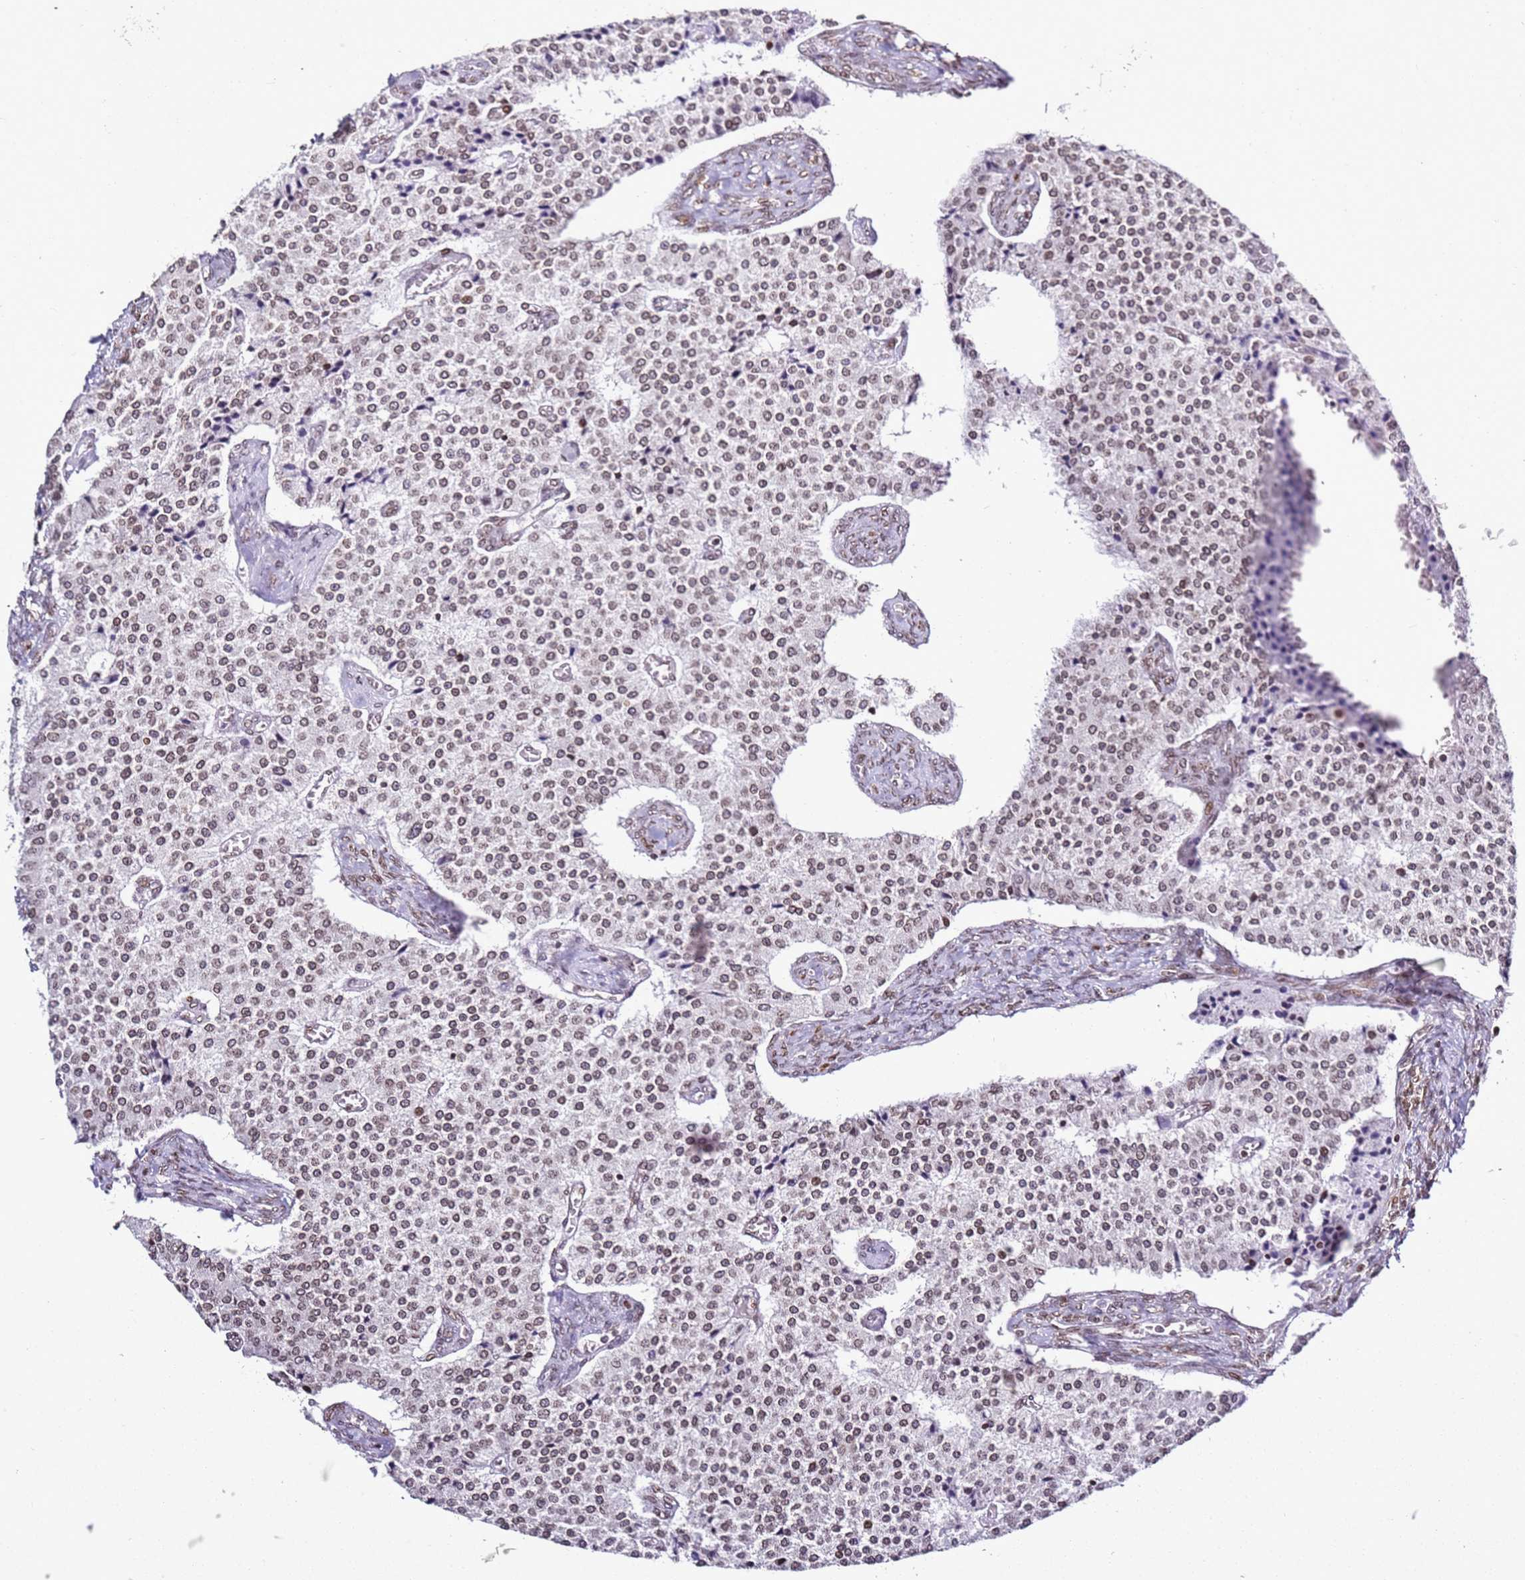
{"staining": {"intensity": "weak", "quantity": "25%-75%", "location": "nuclear"}, "tissue": "carcinoid", "cell_type": "Tumor cells", "image_type": "cancer", "snomed": [{"axis": "morphology", "description": "Carcinoid, malignant, NOS"}, {"axis": "topography", "description": "Colon"}], "caption": "Immunohistochemistry (IHC) (DAB (3,3'-diaminobenzidine)) staining of human malignant carcinoid exhibits weak nuclear protein staining in about 25%-75% of tumor cells. (DAB IHC, brown staining for protein, blue staining for nuclei).", "gene": "POU6F1", "patient": {"sex": "female", "age": 52}}